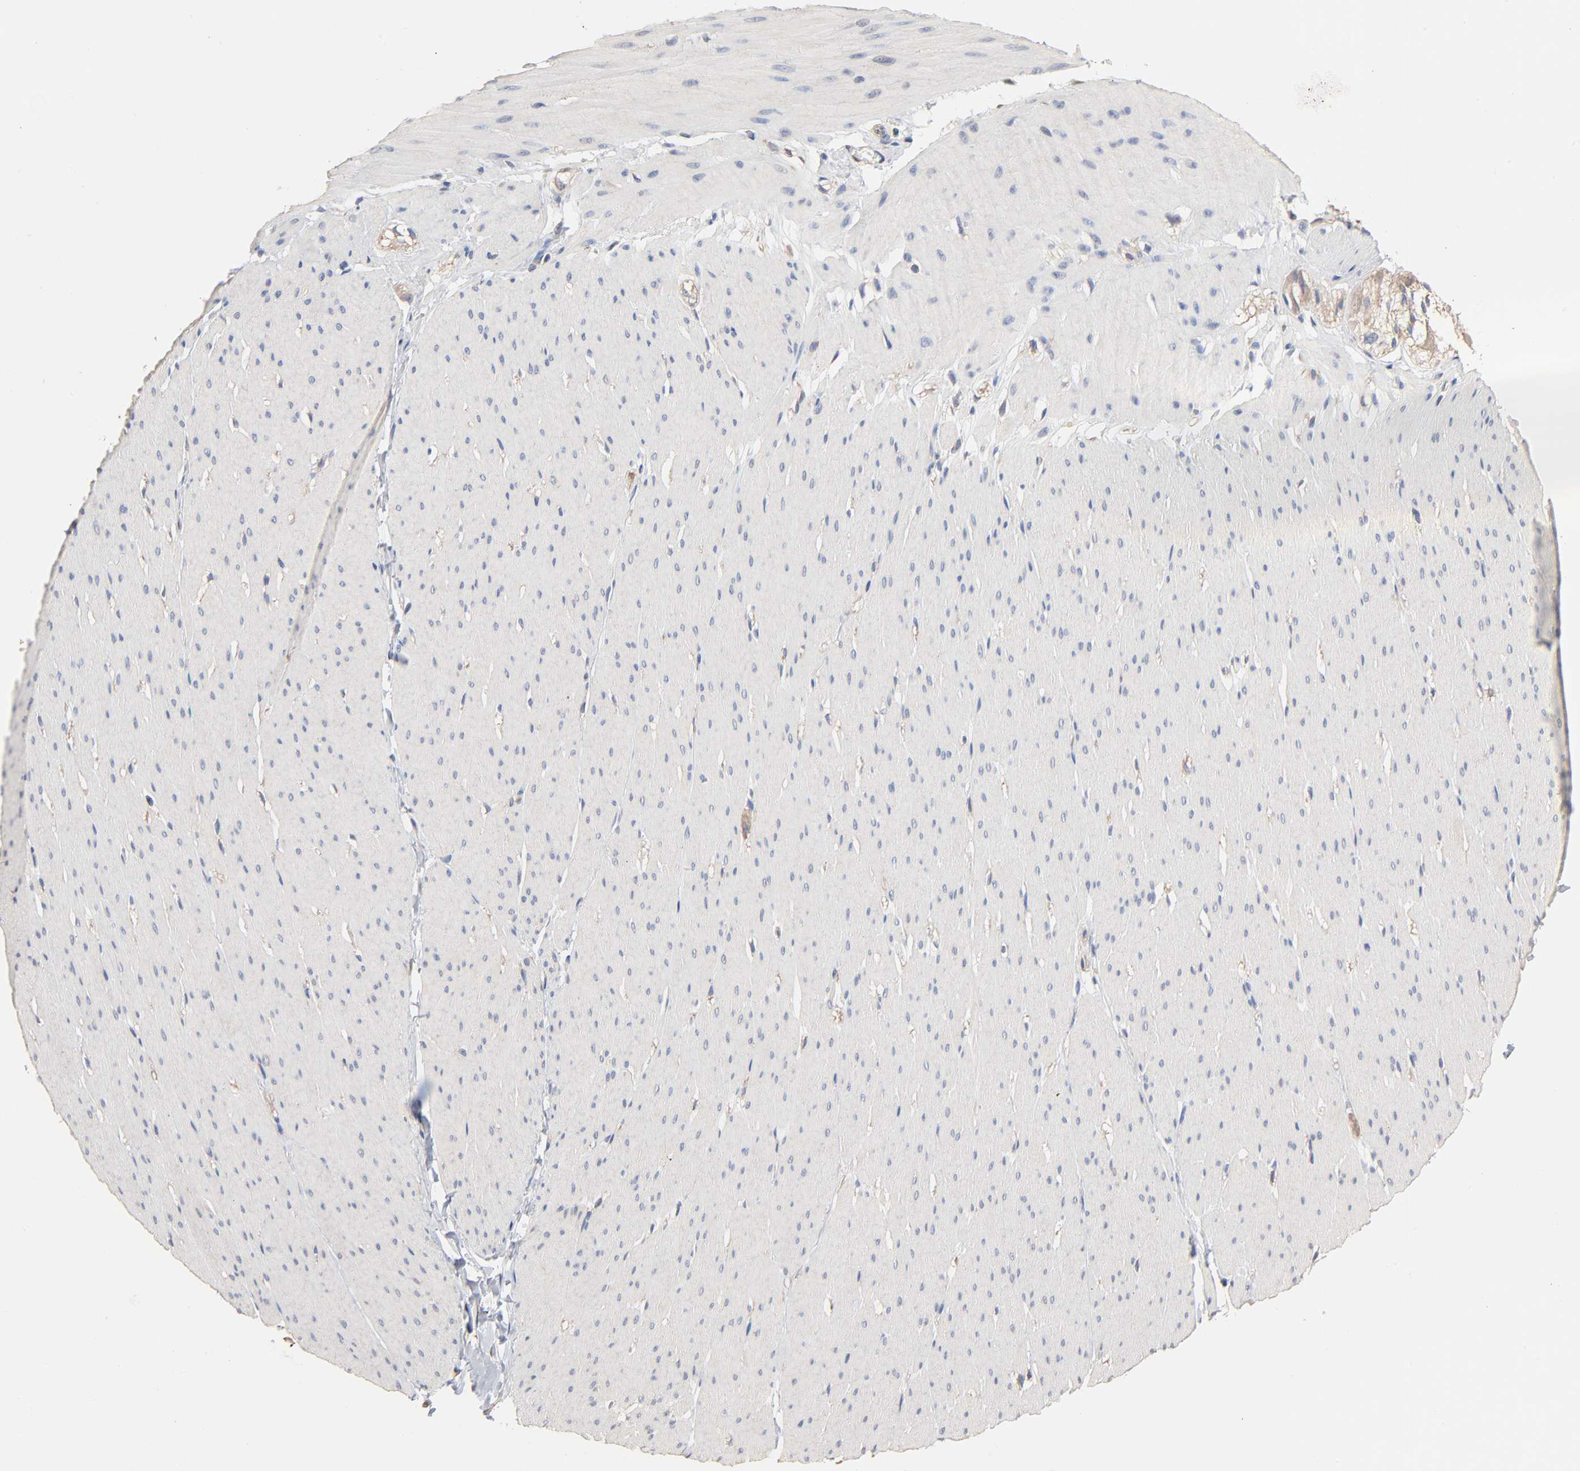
{"staining": {"intensity": "negative", "quantity": "none", "location": "none"}, "tissue": "smooth muscle", "cell_type": "Smooth muscle cells", "image_type": "normal", "snomed": [{"axis": "morphology", "description": "Normal tissue, NOS"}, {"axis": "topography", "description": "Smooth muscle"}, {"axis": "topography", "description": "Colon"}], "caption": "Immunohistochemistry micrograph of benign smooth muscle: human smooth muscle stained with DAB (3,3'-diaminobenzidine) exhibits no significant protein staining in smooth muscle cells.", "gene": "ABCD4", "patient": {"sex": "male", "age": 67}}